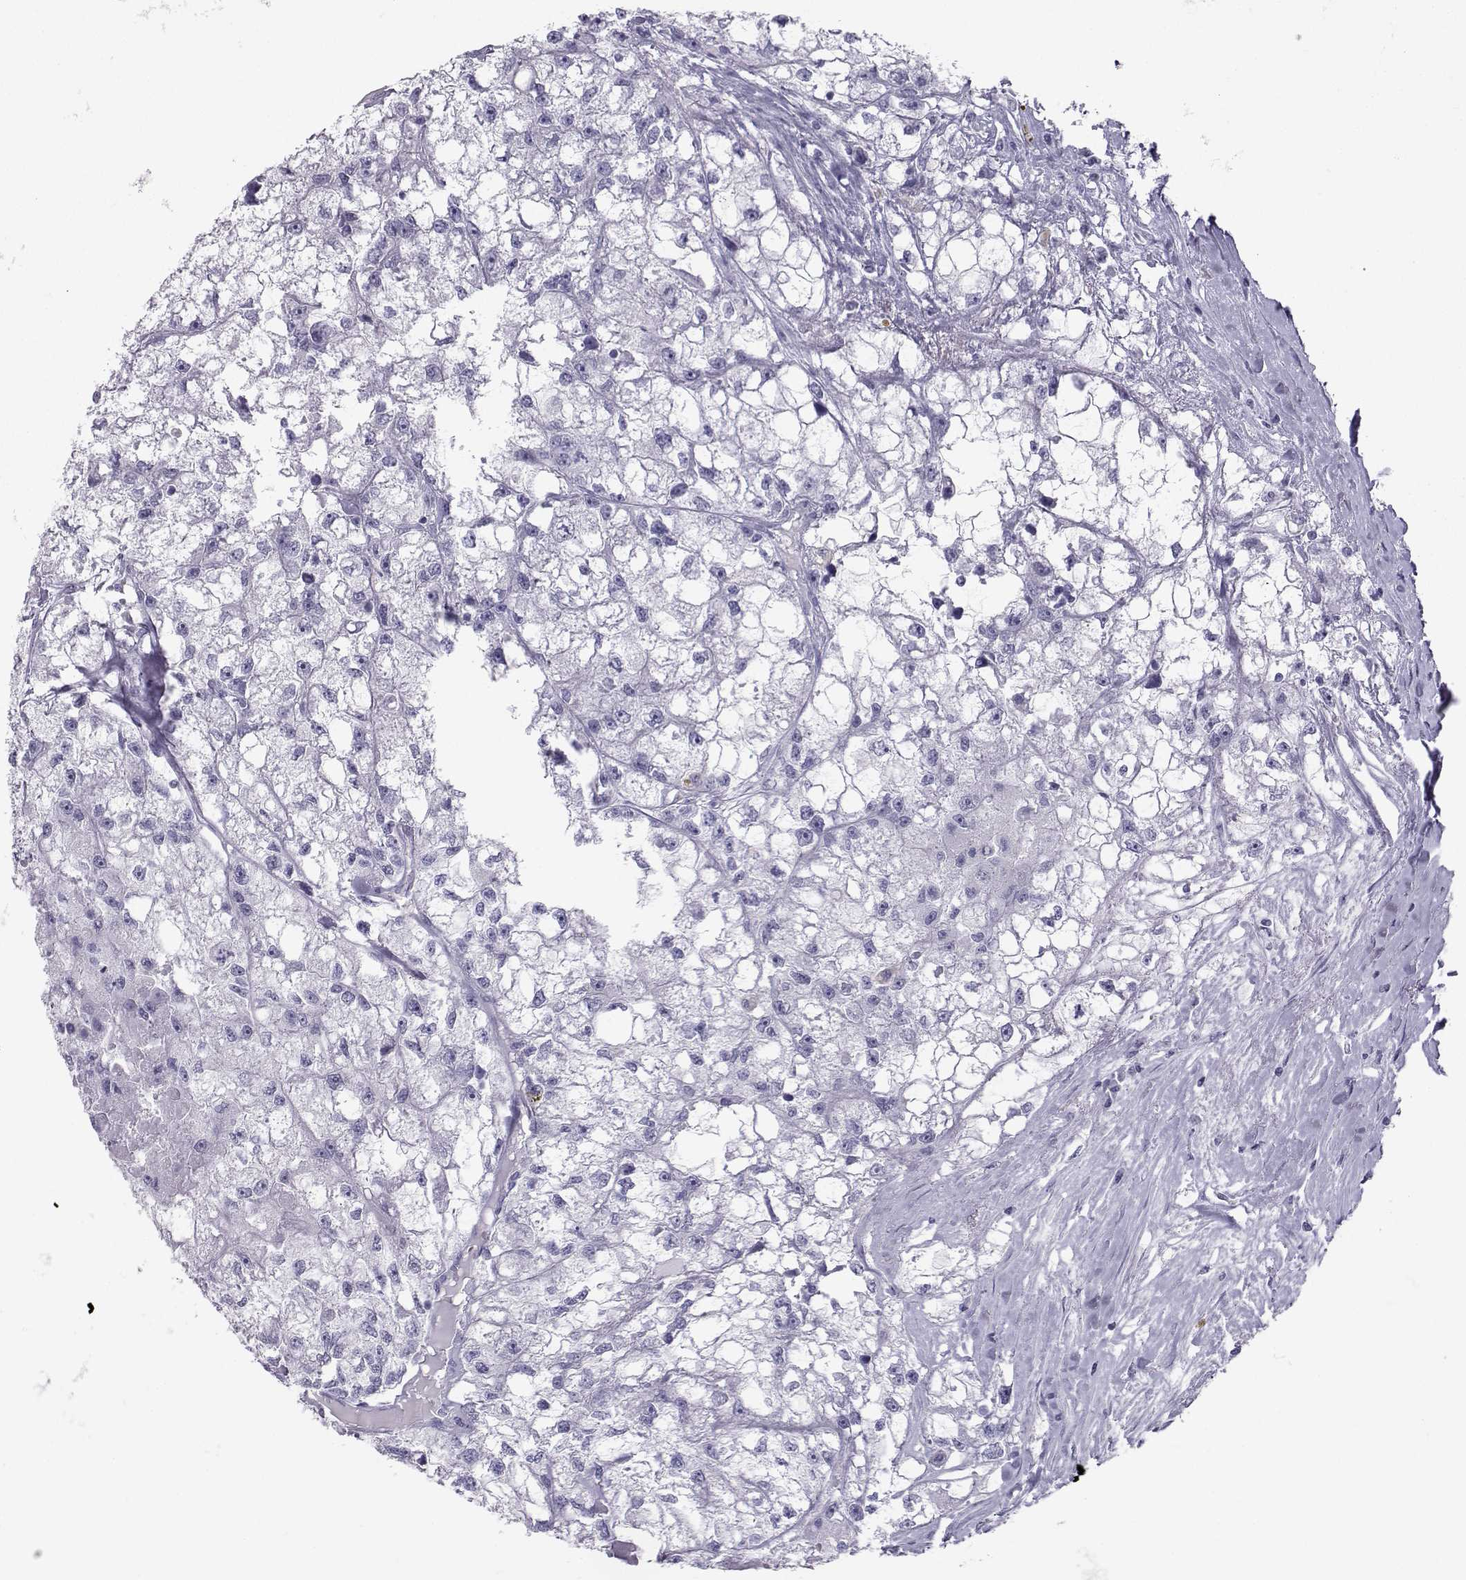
{"staining": {"intensity": "negative", "quantity": "none", "location": "none"}, "tissue": "renal cancer", "cell_type": "Tumor cells", "image_type": "cancer", "snomed": [{"axis": "morphology", "description": "Adenocarcinoma, NOS"}, {"axis": "topography", "description": "Kidney"}], "caption": "This is an IHC photomicrograph of renal adenocarcinoma. There is no positivity in tumor cells.", "gene": "SST", "patient": {"sex": "male", "age": 56}}